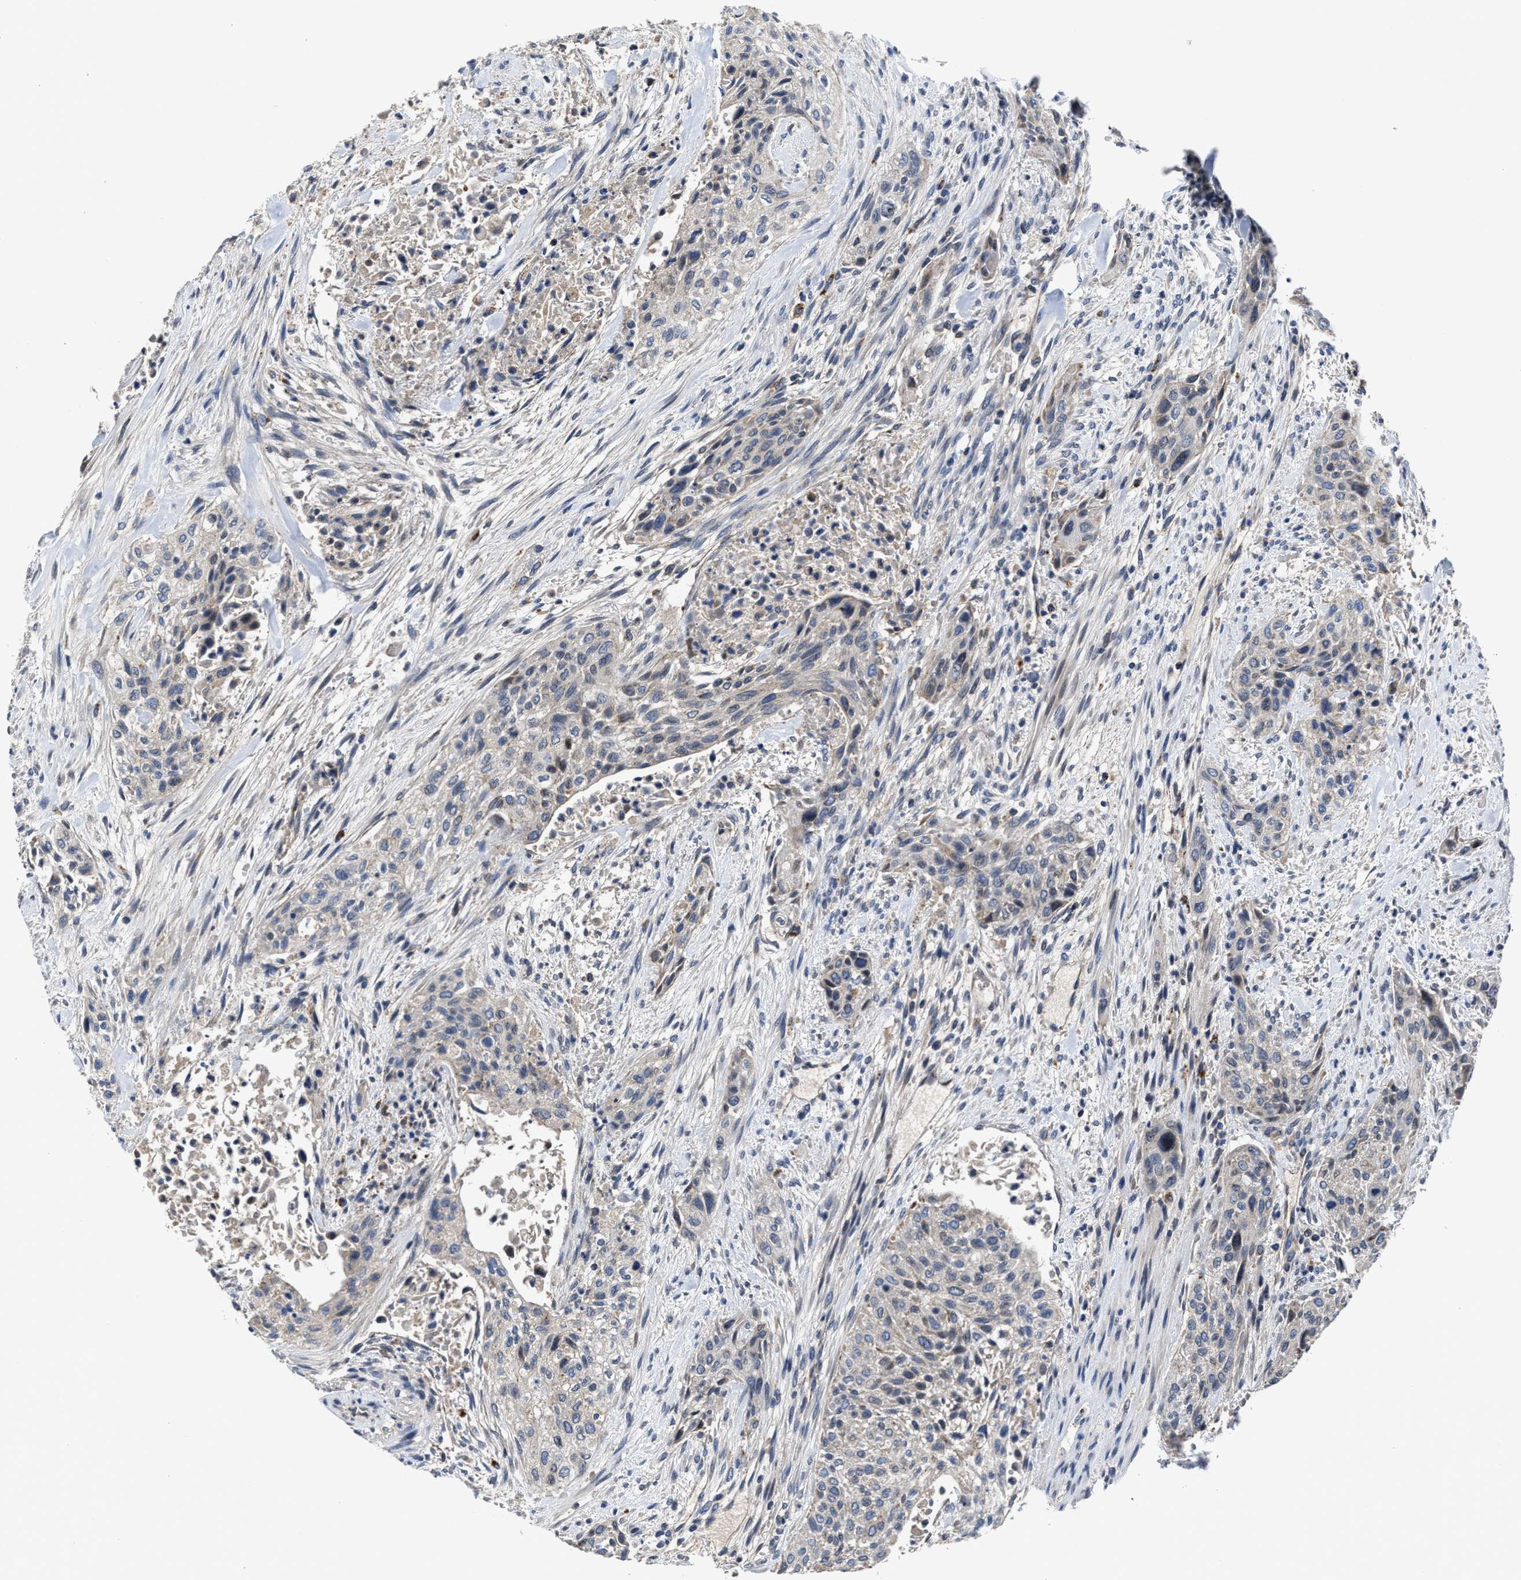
{"staining": {"intensity": "negative", "quantity": "none", "location": "none"}, "tissue": "urothelial cancer", "cell_type": "Tumor cells", "image_type": "cancer", "snomed": [{"axis": "morphology", "description": "Urothelial carcinoma, Low grade"}, {"axis": "morphology", "description": "Urothelial carcinoma, High grade"}, {"axis": "topography", "description": "Urinary bladder"}], "caption": "Urothelial cancer was stained to show a protein in brown. There is no significant expression in tumor cells.", "gene": "CACNA1D", "patient": {"sex": "male", "age": 35}}